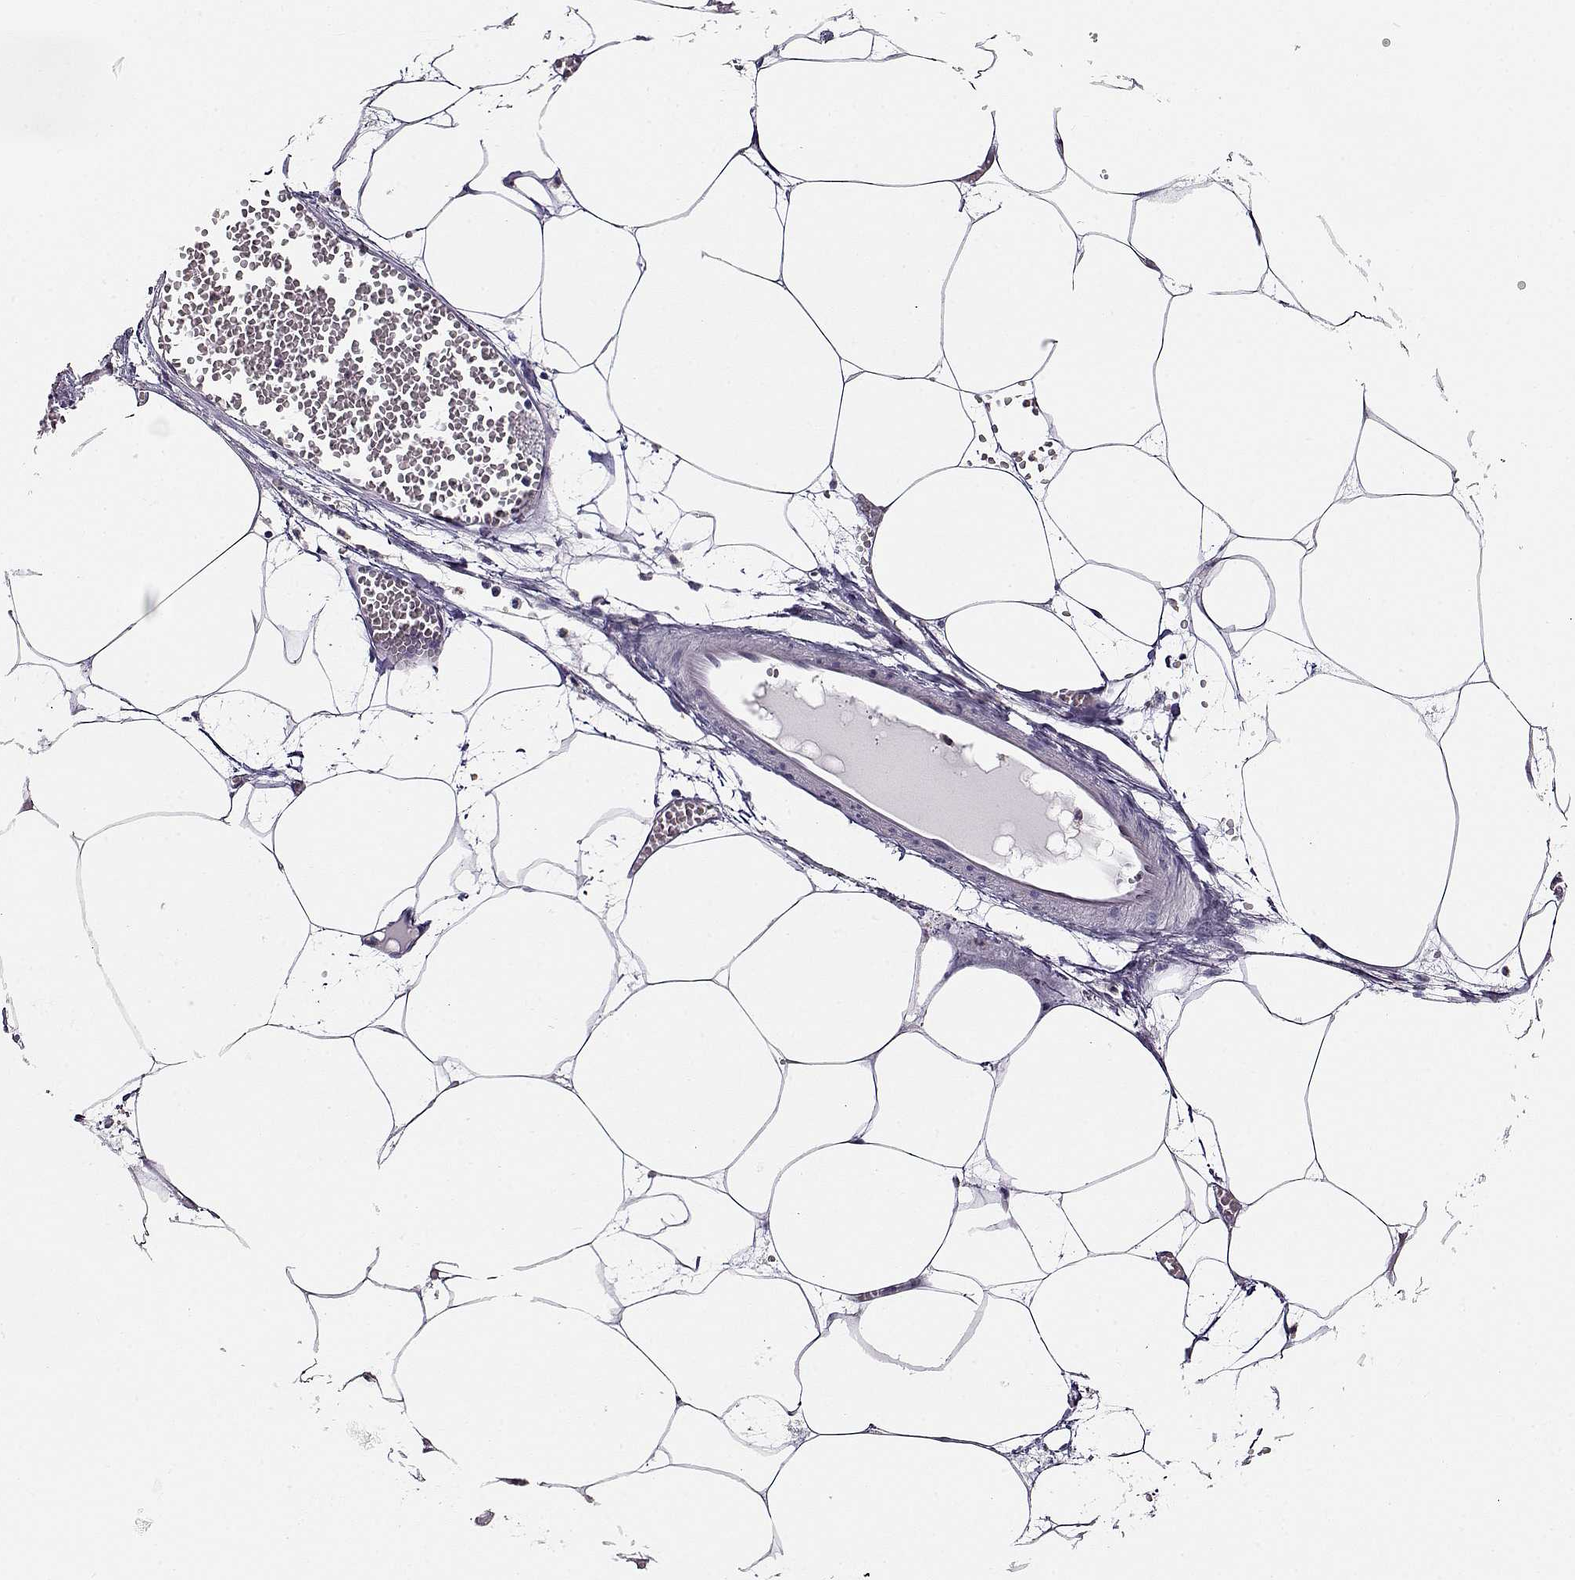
{"staining": {"intensity": "negative", "quantity": "none", "location": "none"}, "tissue": "adipose tissue", "cell_type": "Adipocytes", "image_type": "normal", "snomed": [{"axis": "morphology", "description": "Normal tissue, NOS"}, {"axis": "topography", "description": "Adipose tissue"}, {"axis": "topography", "description": "Pancreas"}, {"axis": "topography", "description": "Peripheral nerve tissue"}], "caption": "Immunohistochemistry (IHC) of unremarkable human adipose tissue shows no positivity in adipocytes.", "gene": "CCR8", "patient": {"sex": "female", "age": 58}}